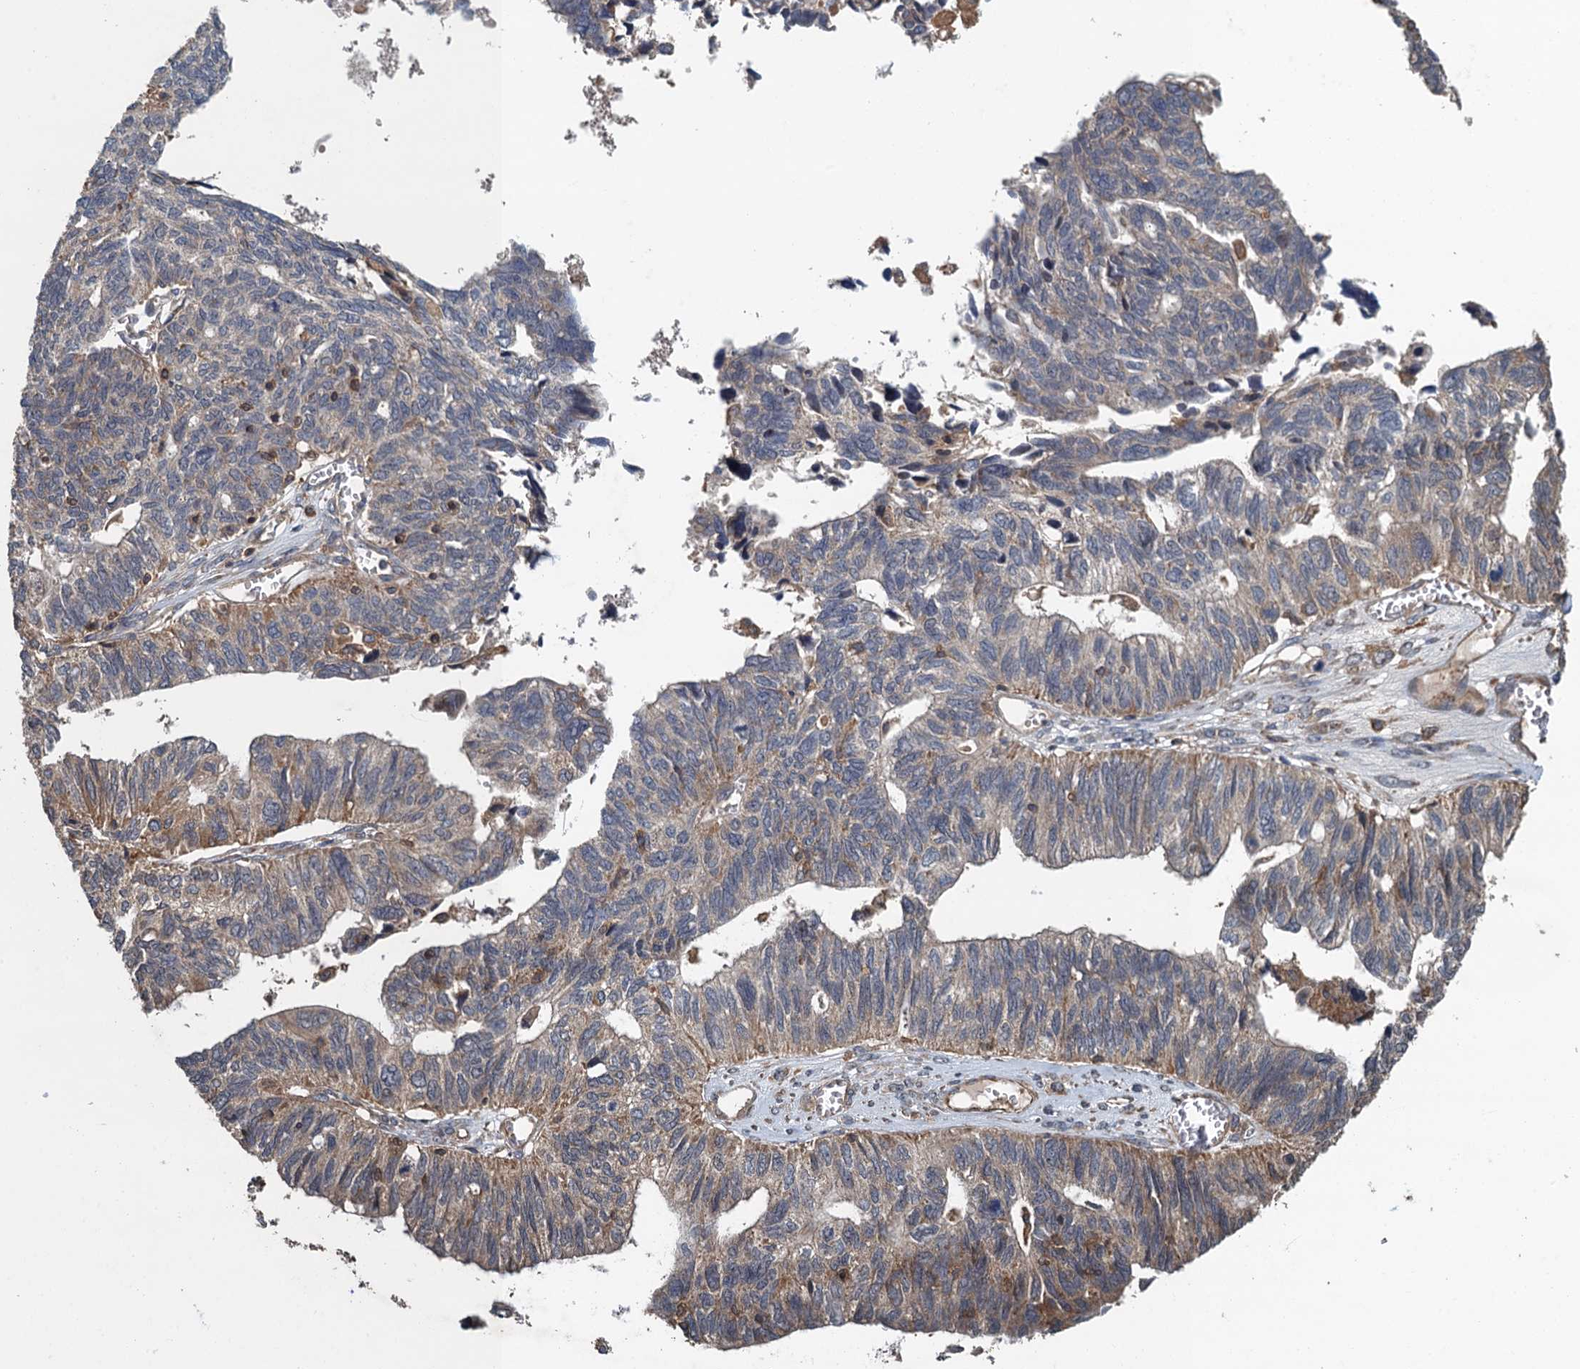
{"staining": {"intensity": "weak", "quantity": "25%-75%", "location": "cytoplasmic/membranous"}, "tissue": "ovarian cancer", "cell_type": "Tumor cells", "image_type": "cancer", "snomed": [{"axis": "morphology", "description": "Cystadenocarcinoma, serous, NOS"}, {"axis": "topography", "description": "Ovary"}], "caption": "Ovarian serous cystadenocarcinoma stained with DAB (3,3'-diaminobenzidine) IHC shows low levels of weak cytoplasmic/membranous positivity in approximately 25%-75% of tumor cells.", "gene": "BORCS5", "patient": {"sex": "female", "age": 79}}